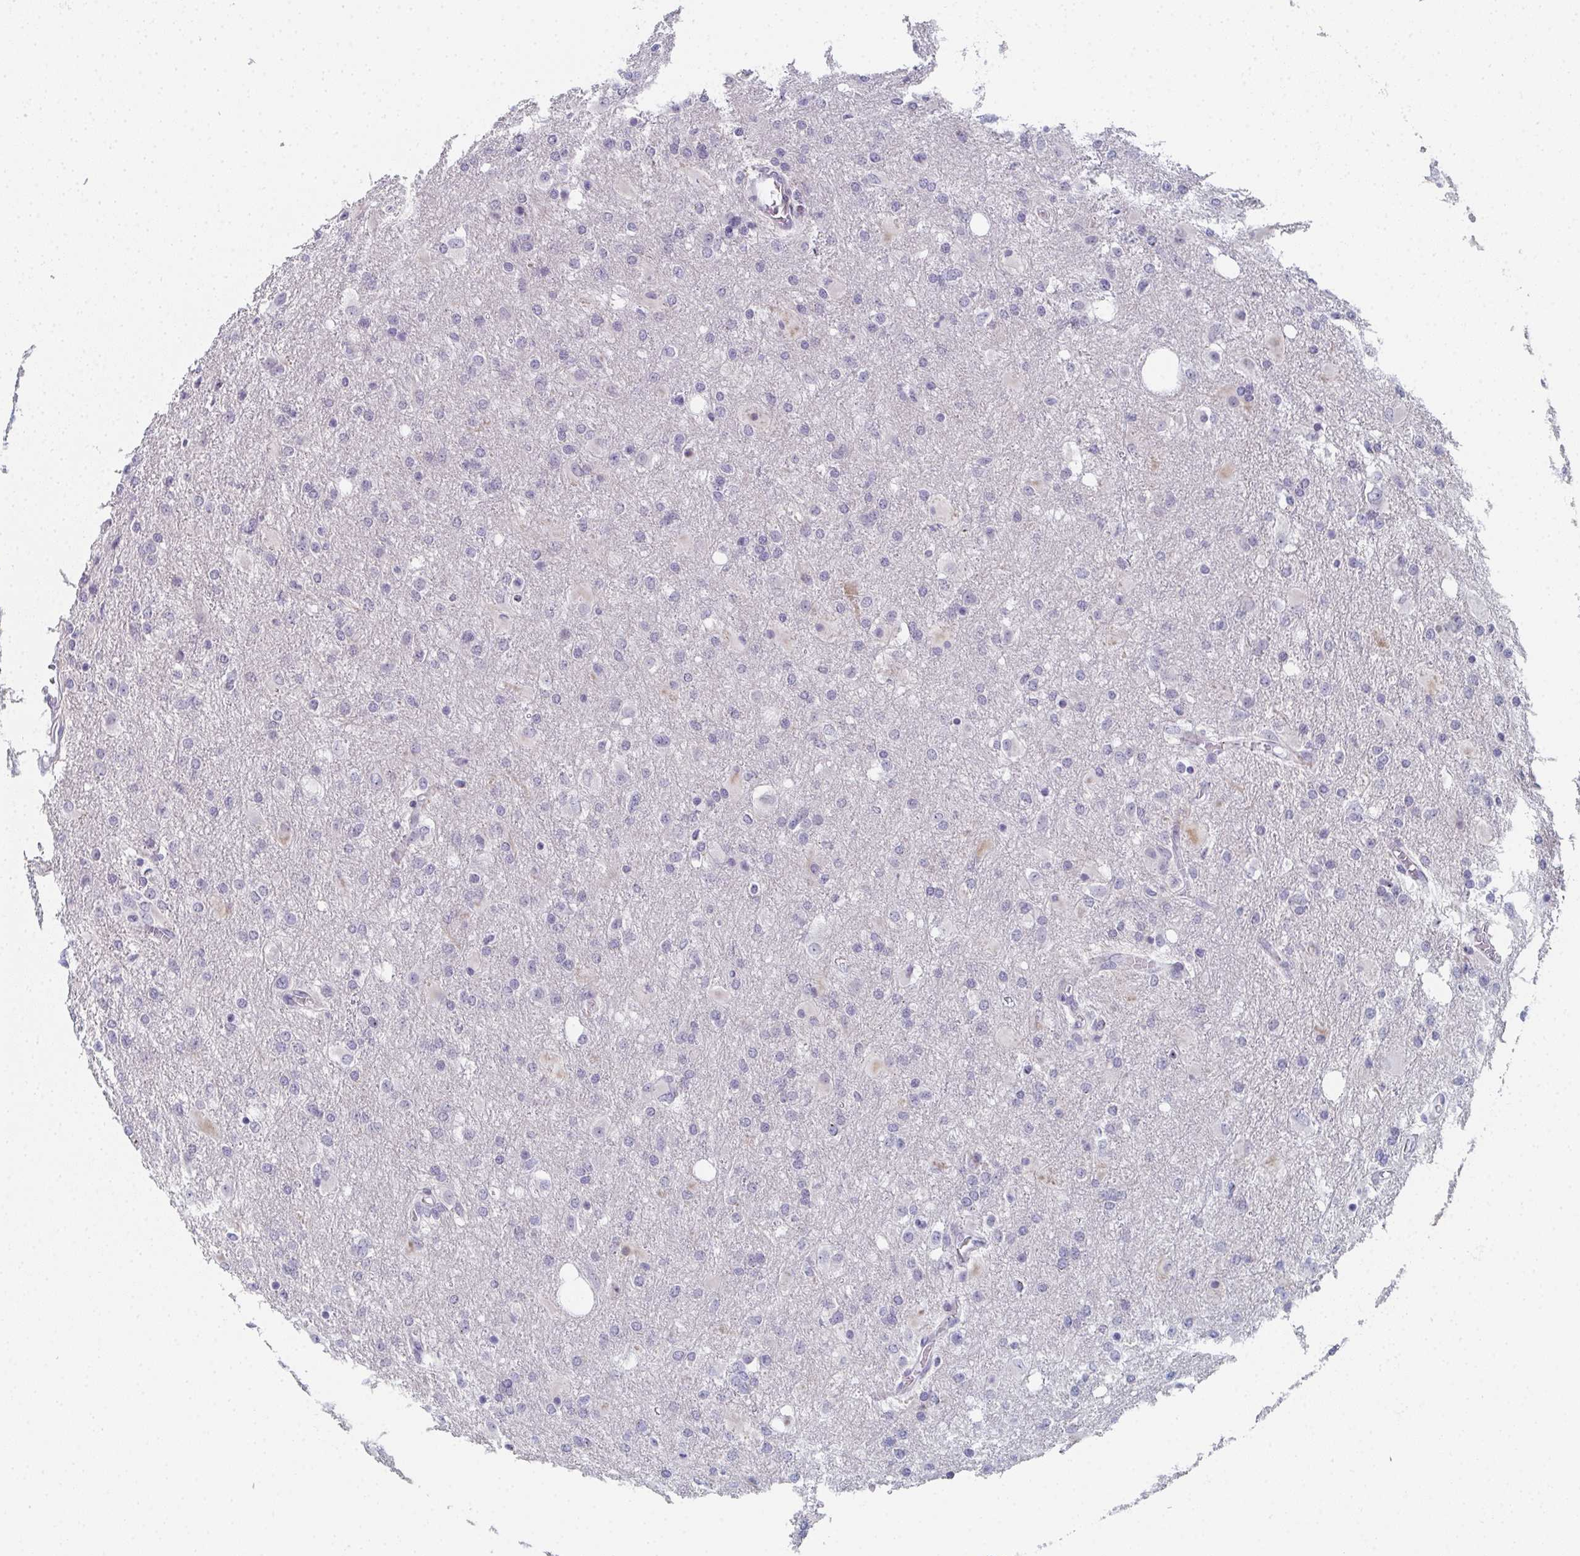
{"staining": {"intensity": "negative", "quantity": "none", "location": "none"}, "tissue": "glioma", "cell_type": "Tumor cells", "image_type": "cancer", "snomed": [{"axis": "morphology", "description": "Glioma, malignant, High grade"}, {"axis": "topography", "description": "Brain"}], "caption": "Immunohistochemistry (IHC) micrograph of malignant glioma (high-grade) stained for a protein (brown), which displays no positivity in tumor cells. (Stains: DAB (3,3'-diaminobenzidine) immunohistochemistry with hematoxylin counter stain, Microscopy: brightfield microscopy at high magnification).", "gene": "PYCR3", "patient": {"sex": "male", "age": 68}}